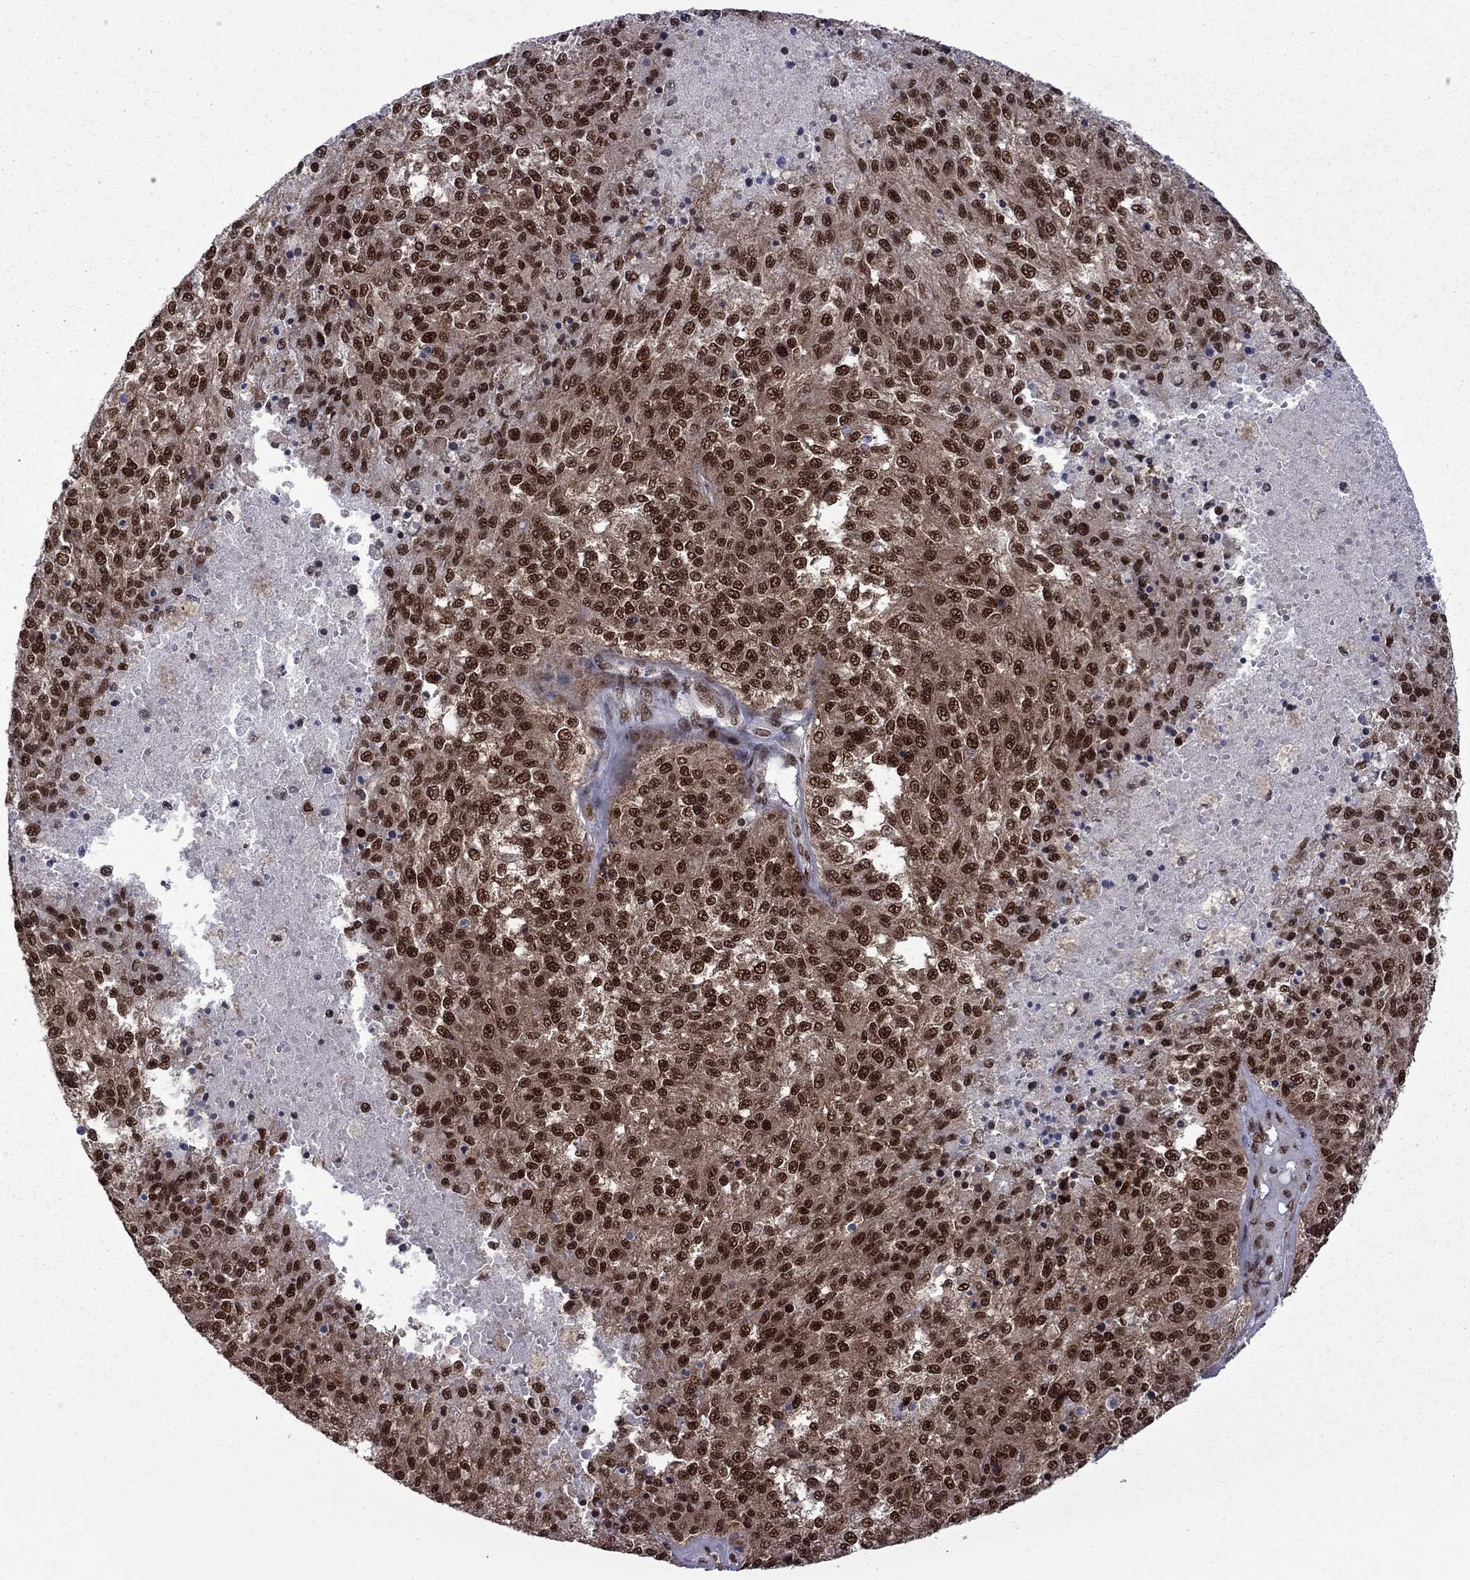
{"staining": {"intensity": "strong", "quantity": ">75%", "location": "nuclear"}, "tissue": "melanoma", "cell_type": "Tumor cells", "image_type": "cancer", "snomed": [{"axis": "morphology", "description": "Malignant melanoma, Metastatic site"}, {"axis": "topography", "description": "Lymph node"}], "caption": "A histopathology image of human melanoma stained for a protein displays strong nuclear brown staining in tumor cells.", "gene": "MED25", "patient": {"sex": "female", "age": 64}}